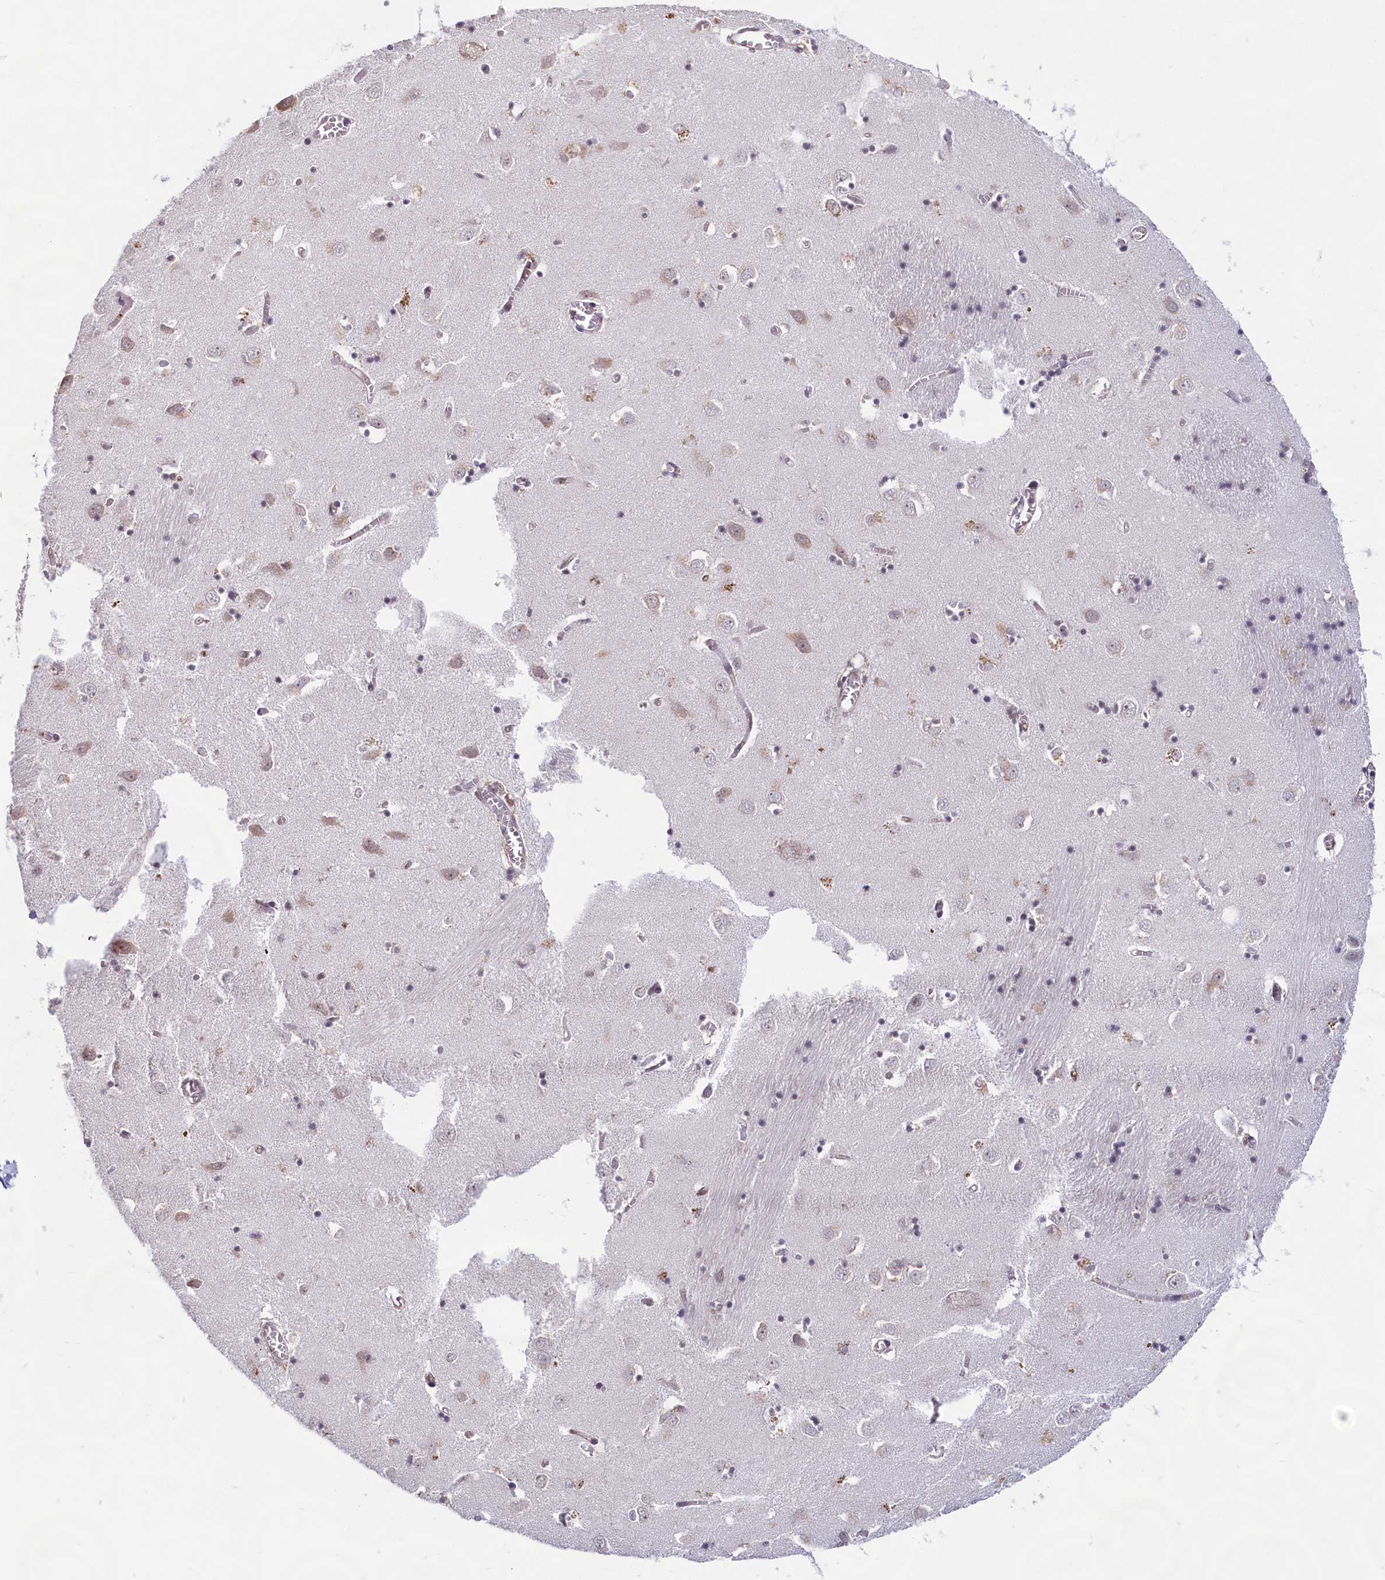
{"staining": {"intensity": "weak", "quantity": "<25%", "location": "cytoplasmic/membranous,nuclear"}, "tissue": "caudate", "cell_type": "Glial cells", "image_type": "normal", "snomed": [{"axis": "morphology", "description": "Normal tissue, NOS"}, {"axis": "topography", "description": "Lateral ventricle wall"}], "caption": "Glial cells show no significant protein expression in normal caudate.", "gene": "C1D", "patient": {"sex": "male", "age": 37}}